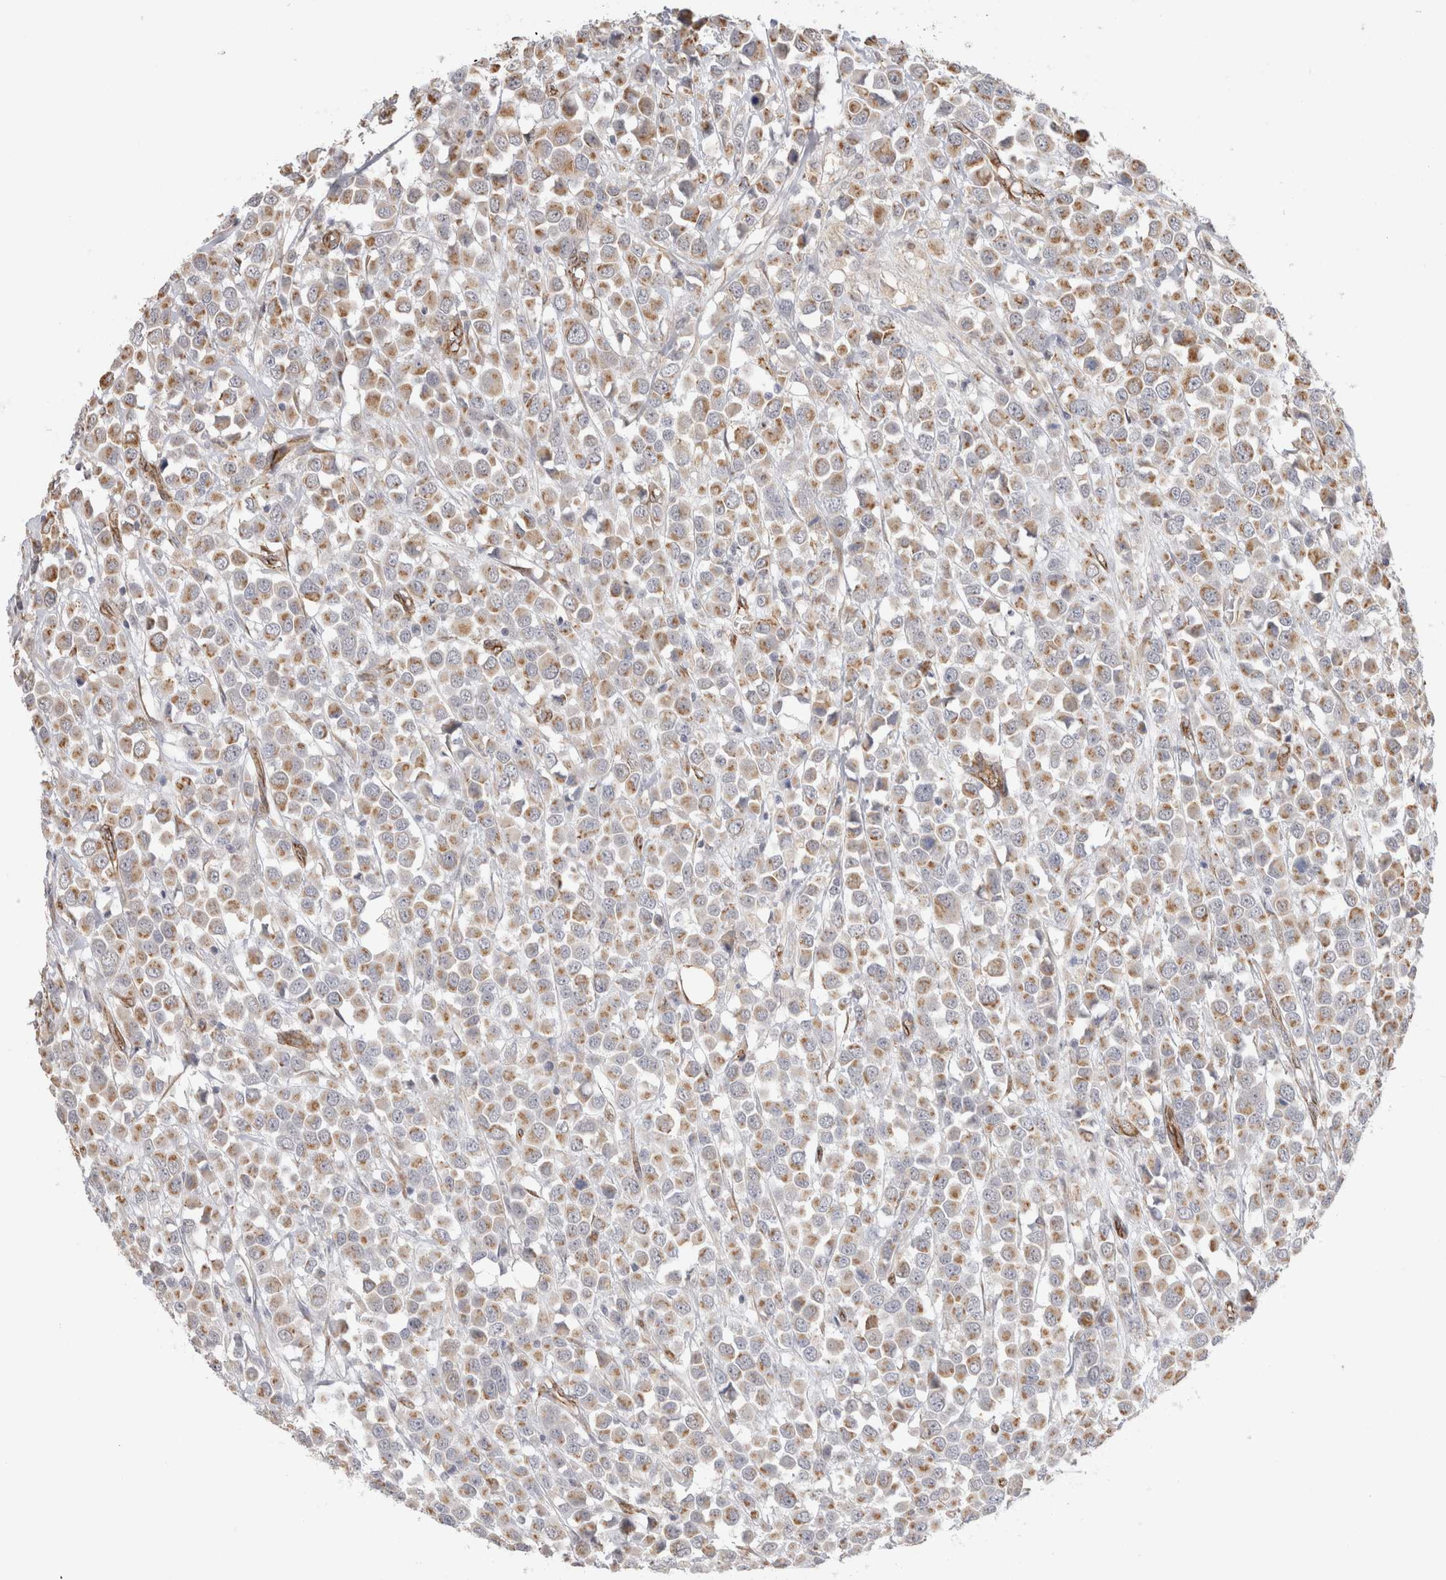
{"staining": {"intensity": "moderate", "quantity": ">75%", "location": "cytoplasmic/membranous"}, "tissue": "breast cancer", "cell_type": "Tumor cells", "image_type": "cancer", "snomed": [{"axis": "morphology", "description": "Duct carcinoma"}, {"axis": "topography", "description": "Breast"}], "caption": "Immunohistochemical staining of breast invasive ductal carcinoma exhibits medium levels of moderate cytoplasmic/membranous positivity in approximately >75% of tumor cells.", "gene": "CAAP1", "patient": {"sex": "female", "age": 61}}